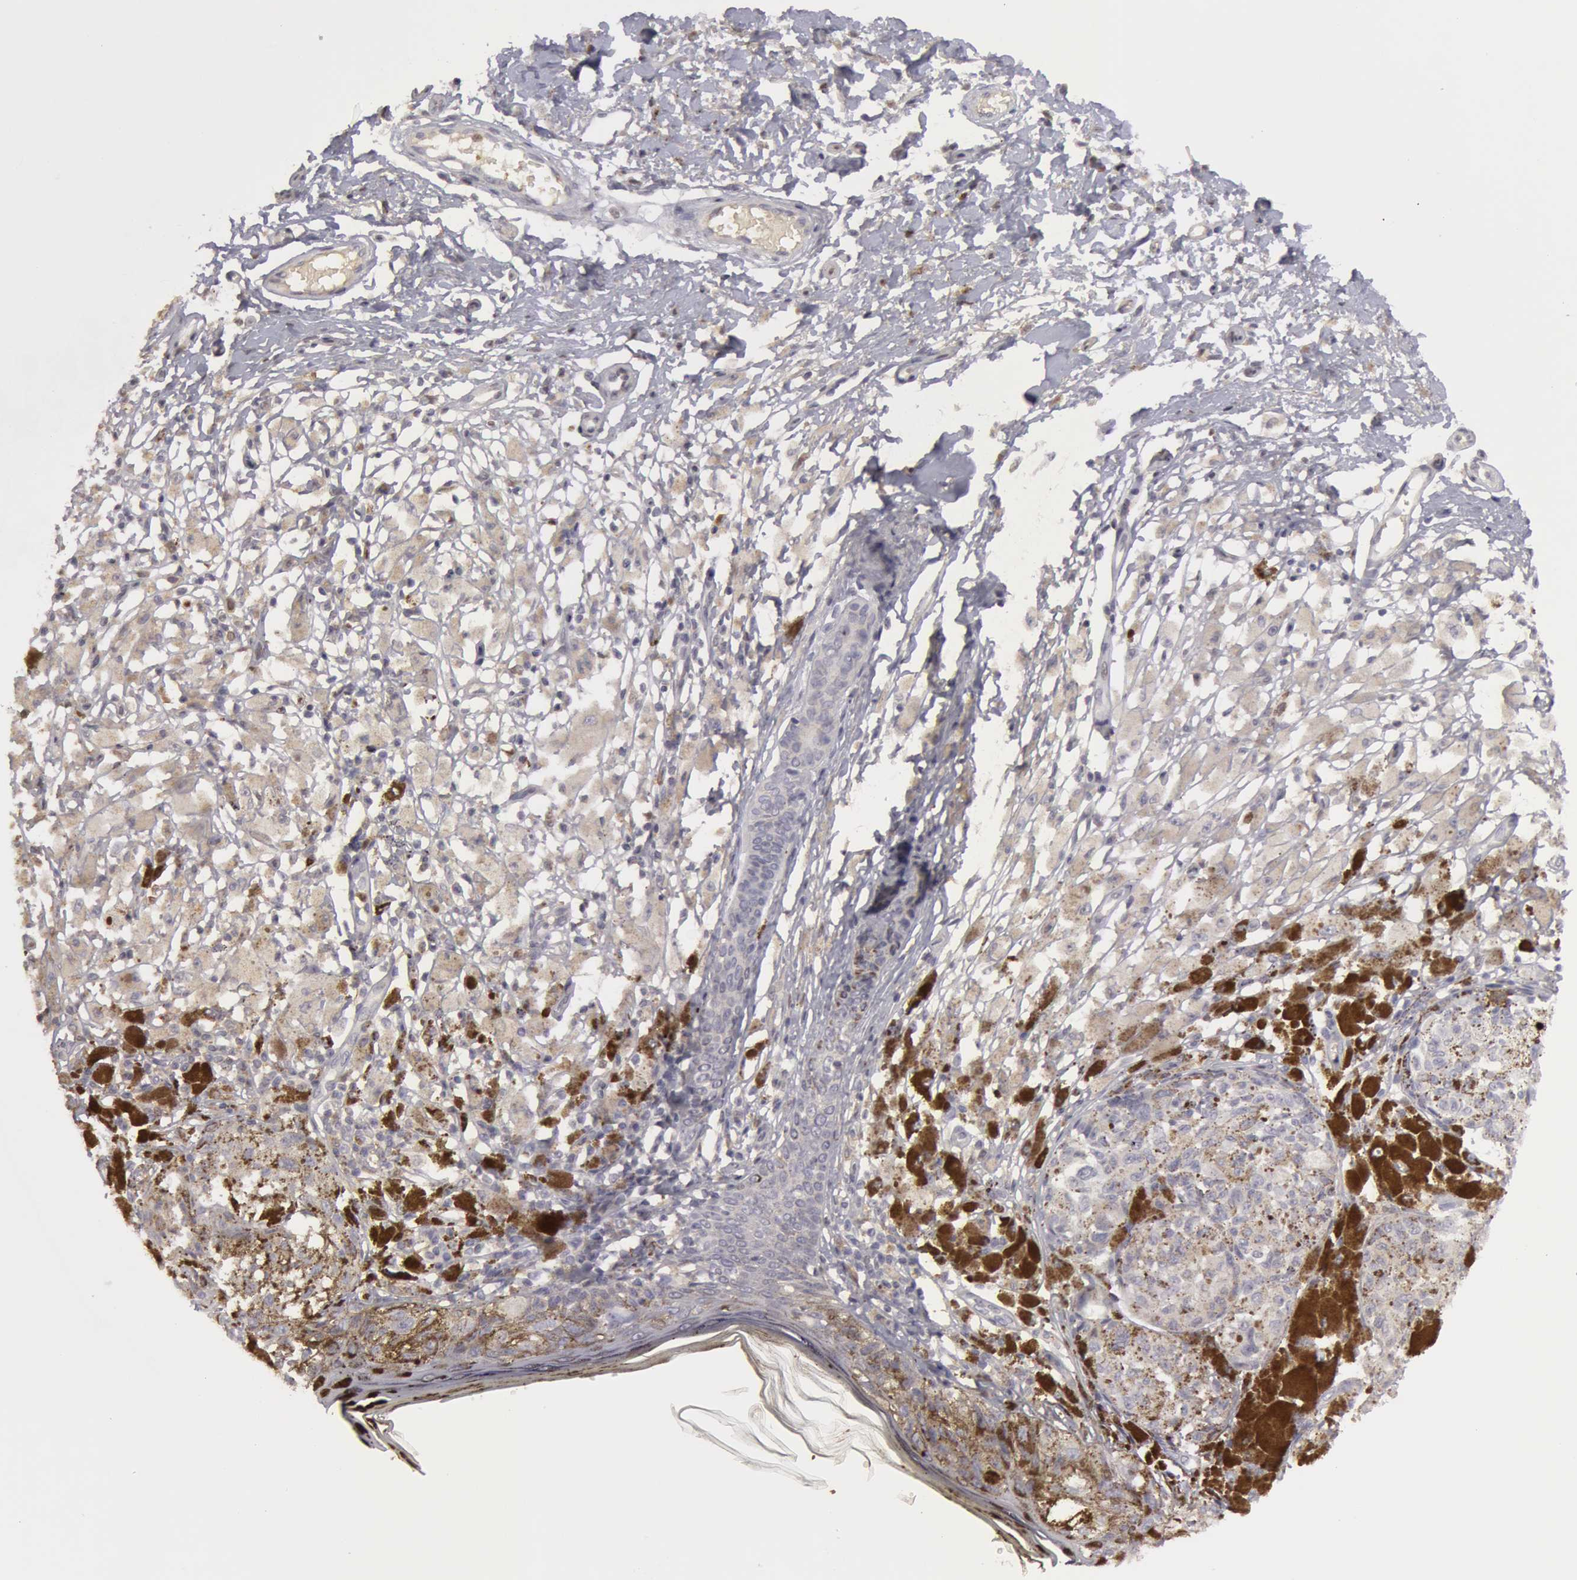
{"staining": {"intensity": "weak", "quantity": ">75%", "location": "cytoplasmic/membranous"}, "tissue": "melanoma", "cell_type": "Tumor cells", "image_type": "cancer", "snomed": [{"axis": "morphology", "description": "Malignant melanoma, NOS"}, {"axis": "topography", "description": "Skin"}], "caption": "Immunohistochemistry (IHC) photomicrograph of neoplastic tissue: human malignant melanoma stained using immunohistochemistry shows low levels of weak protein expression localized specifically in the cytoplasmic/membranous of tumor cells, appearing as a cytoplasmic/membranous brown color.", "gene": "CAT", "patient": {"sex": "male", "age": 88}}